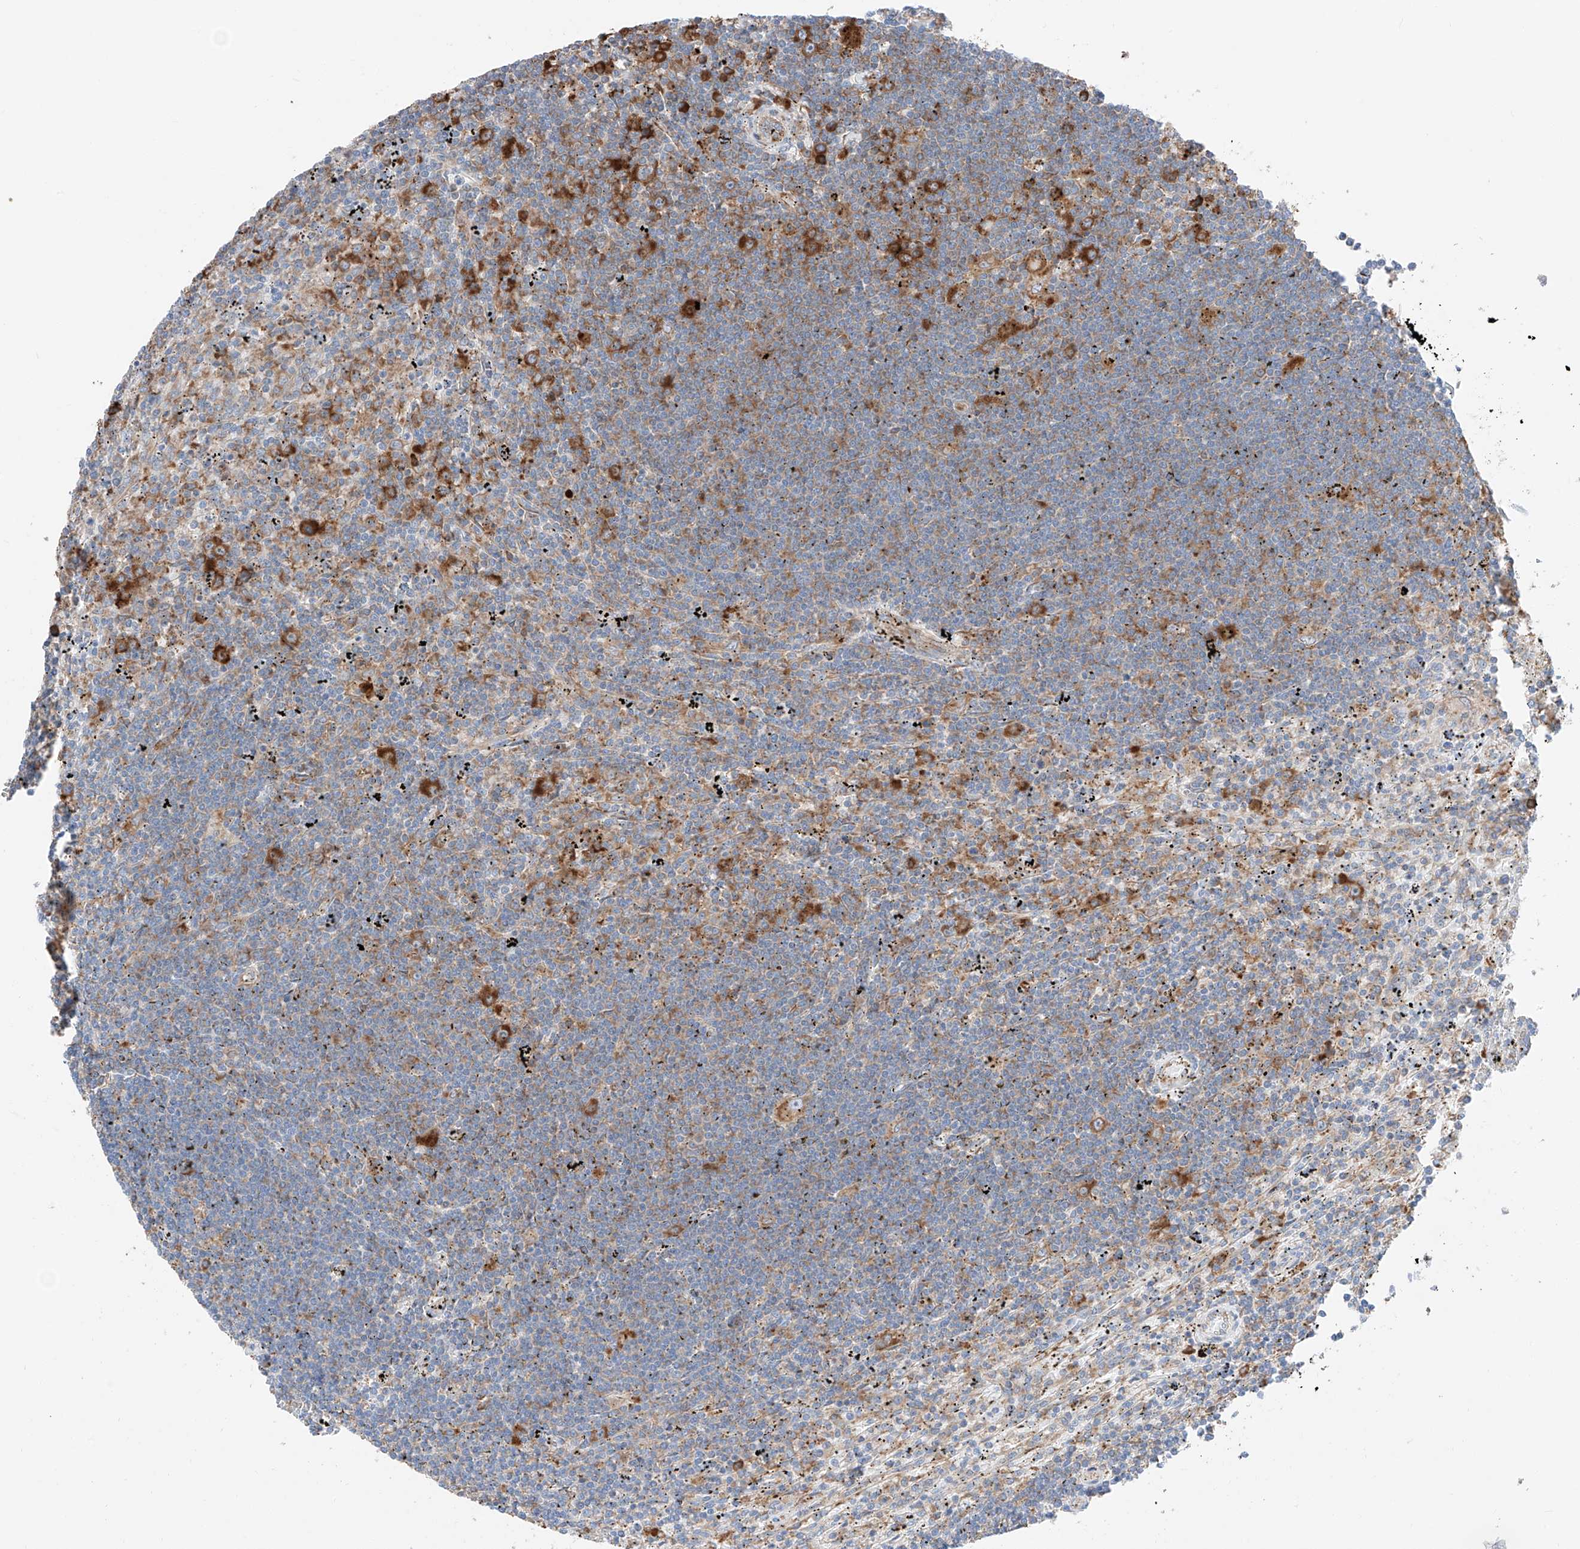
{"staining": {"intensity": "weak", "quantity": "25%-75%", "location": "cytoplasmic/membranous"}, "tissue": "lymphoma", "cell_type": "Tumor cells", "image_type": "cancer", "snomed": [{"axis": "morphology", "description": "Malignant lymphoma, non-Hodgkin's type, Low grade"}, {"axis": "topography", "description": "Spleen"}], "caption": "Immunohistochemistry staining of low-grade malignant lymphoma, non-Hodgkin's type, which reveals low levels of weak cytoplasmic/membranous positivity in approximately 25%-75% of tumor cells indicating weak cytoplasmic/membranous protein positivity. The staining was performed using DAB (3,3'-diaminobenzidine) (brown) for protein detection and nuclei were counterstained in hematoxylin (blue).", "gene": "CRELD1", "patient": {"sex": "male", "age": 76}}